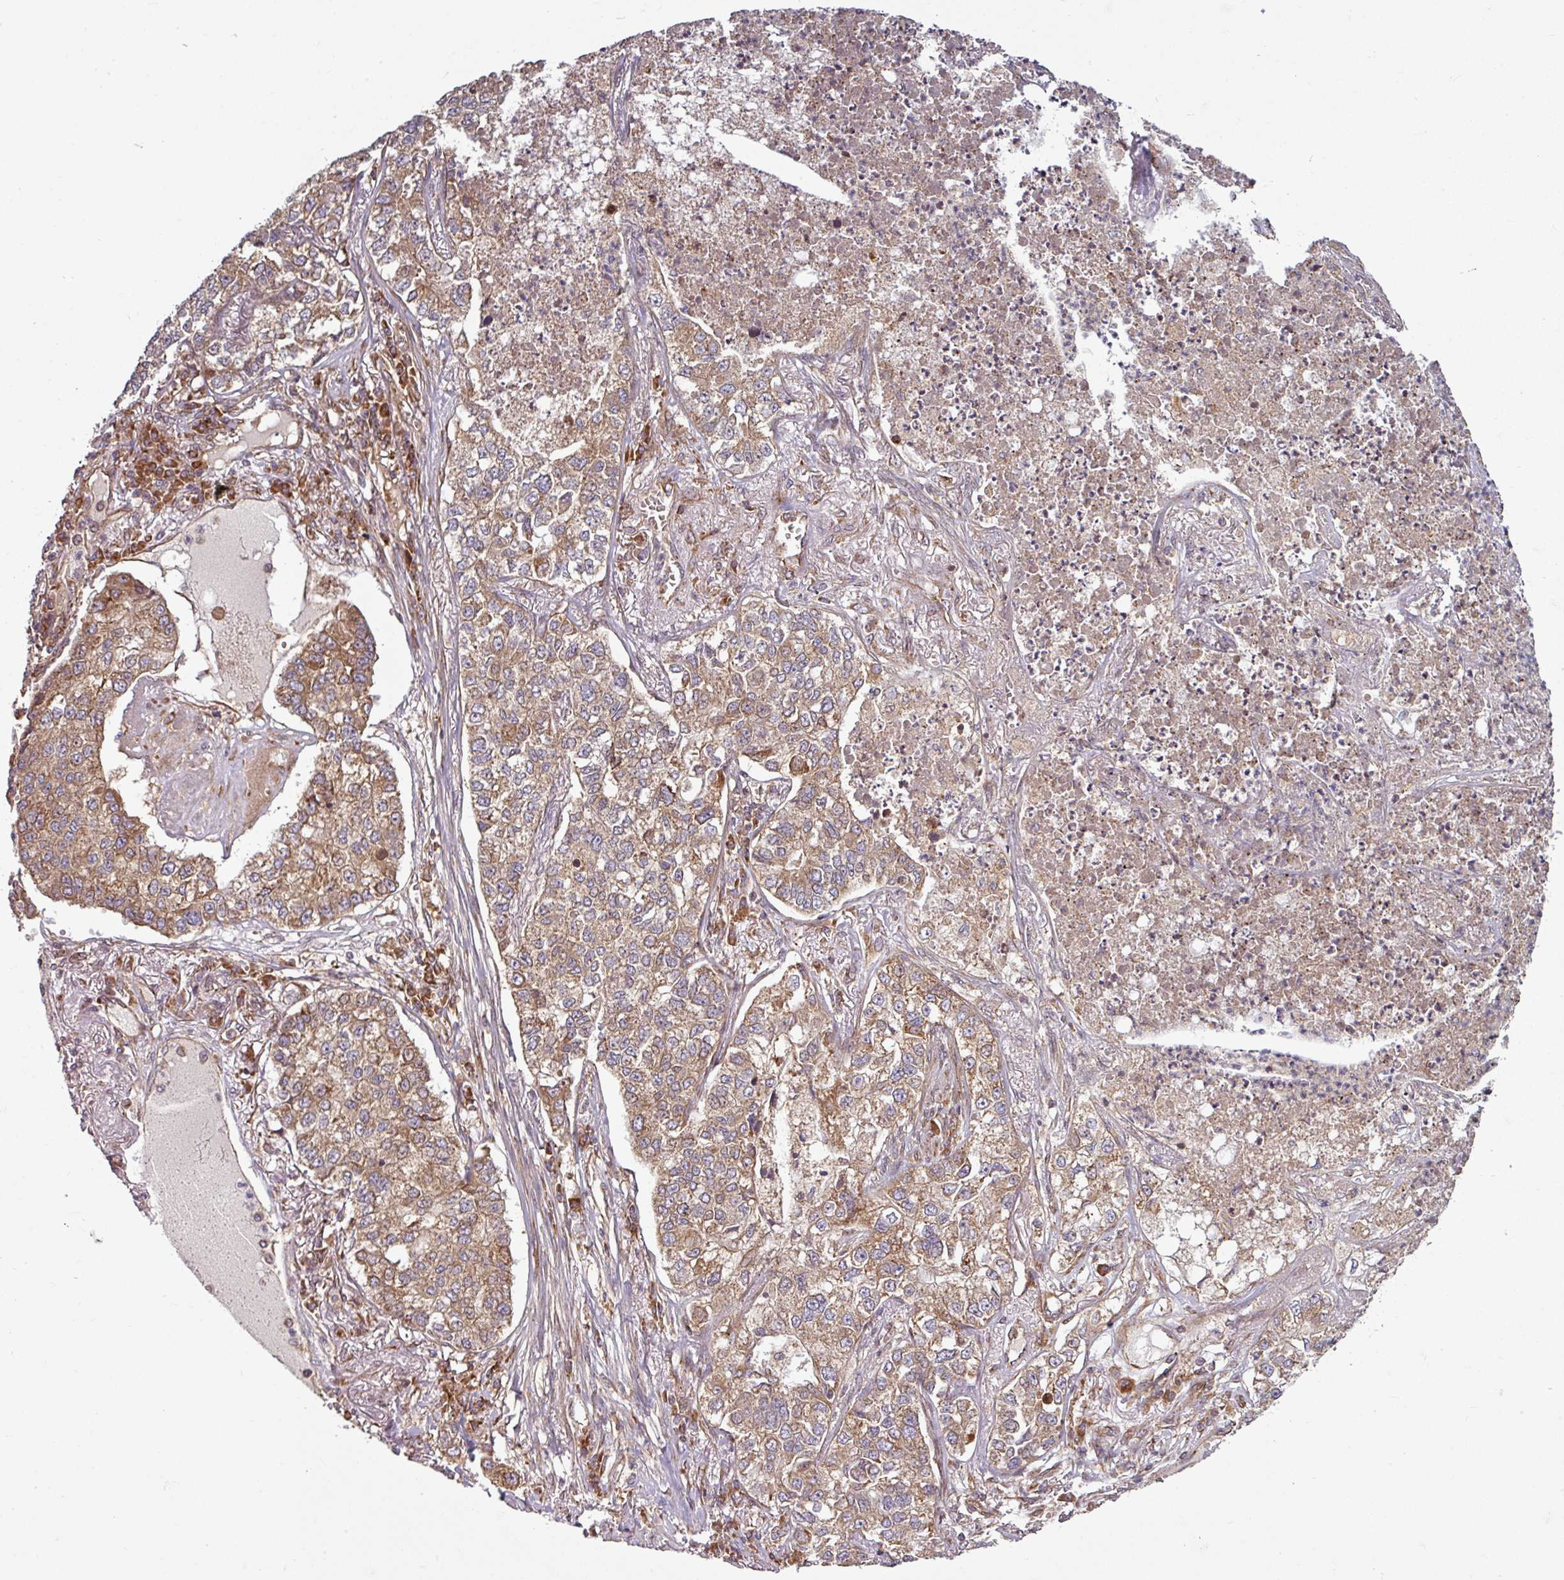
{"staining": {"intensity": "moderate", "quantity": ">75%", "location": "cytoplasmic/membranous"}, "tissue": "lung cancer", "cell_type": "Tumor cells", "image_type": "cancer", "snomed": [{"axis": "morphology", "description": "Adenocarcinoma, NOS"}, {"axis": "topography", "description": "Lung"}], "caption": "The photomicrograph displays immunohistochemical staining of lung adenocarcinoma. There is moderate cytoplasmic/membranous expression is identified in about >75% of tumor cells. (DAB (3,3'-diaminobenzidine) IHC with brightfield microscopy, high magnification).", "gene": "RAB5A", "patient": {"sex": "male", "age": 49}}